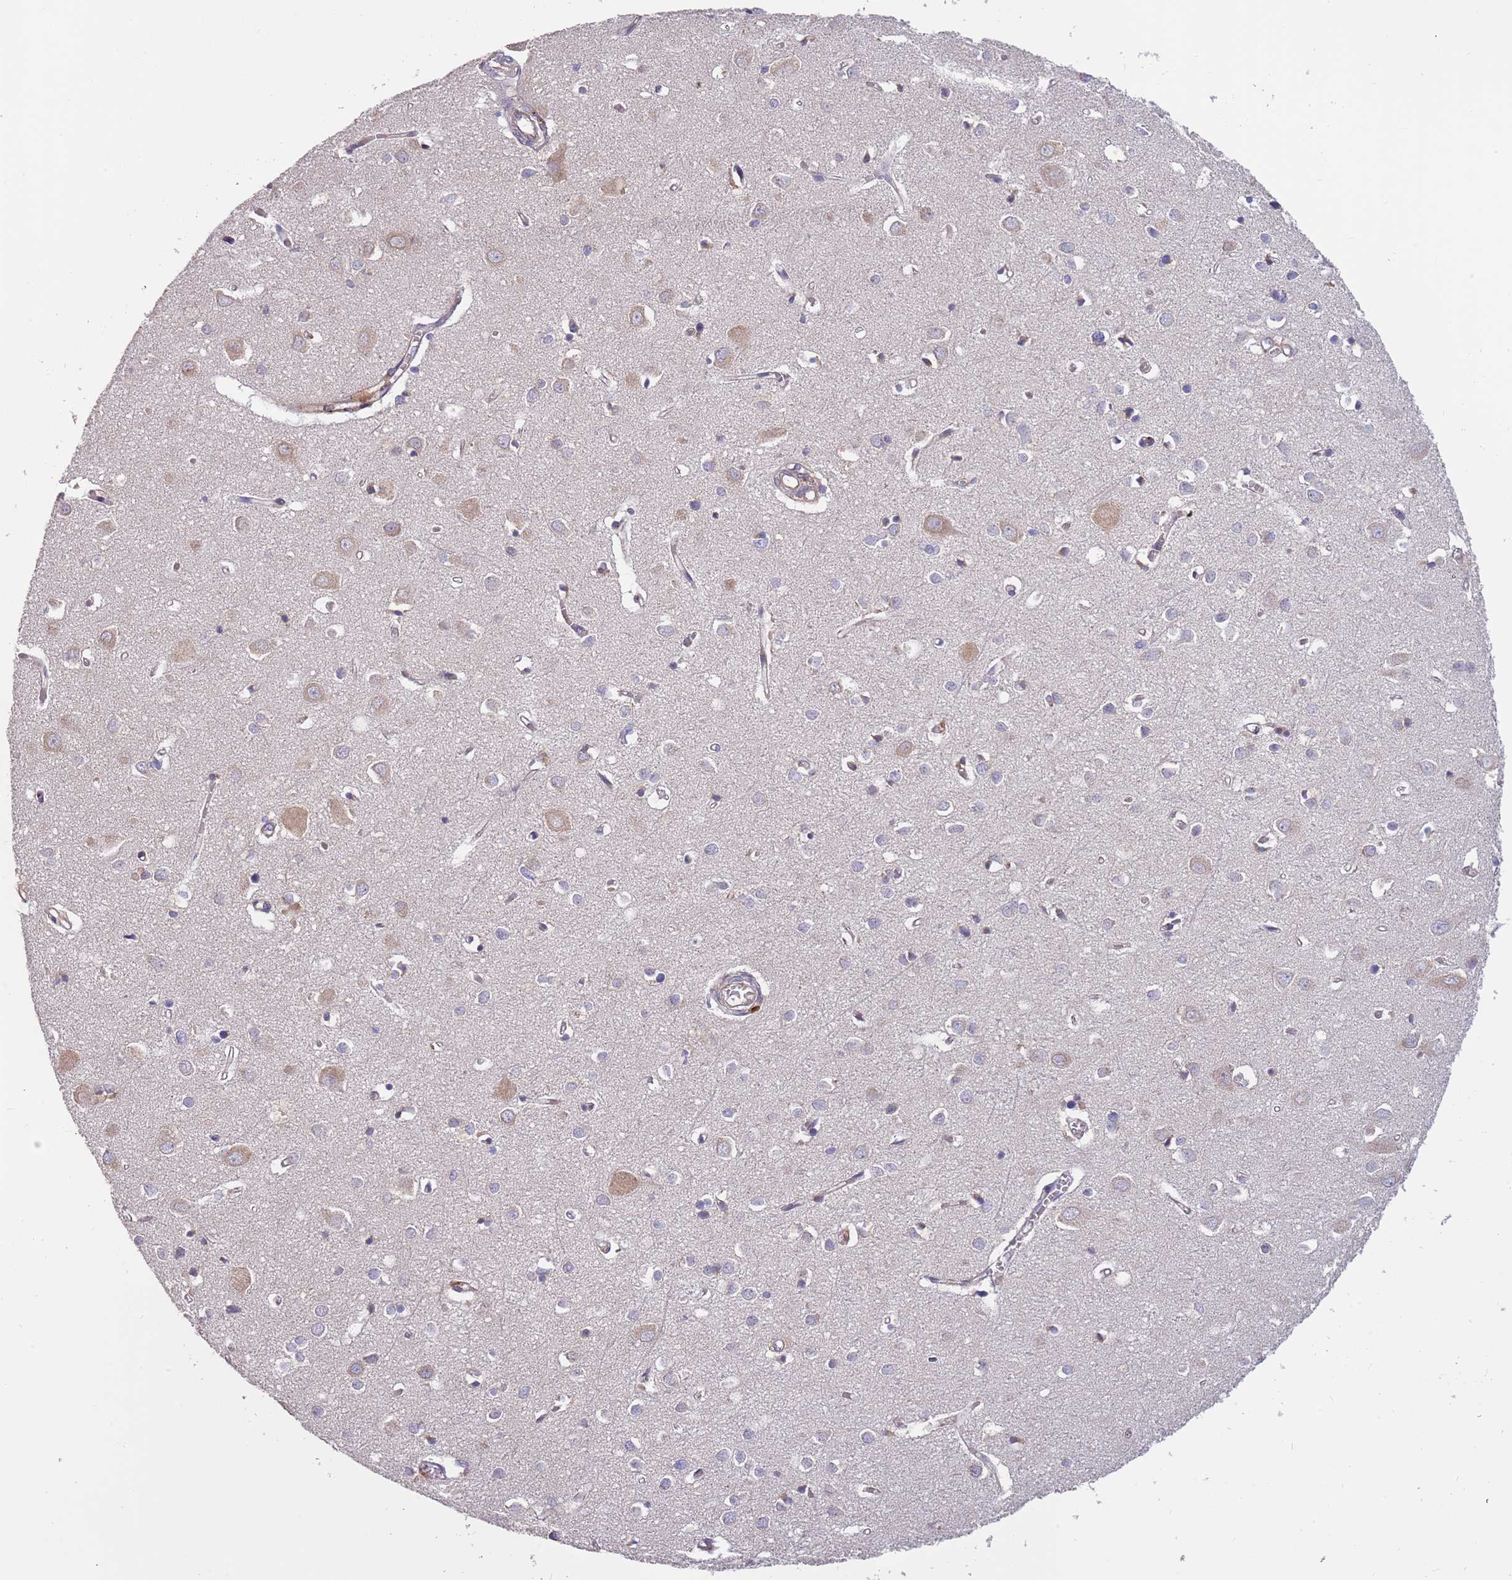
{"staining": {"intensity": "negative", "quantity": "none", "location": "none"}, "tissue": "cerebral cortex", "cell_type": "Endothelial cells", "image_type": "normal", "snomed": [{"axis": "morphology", "description": "Normal tissue, NOS"}, {"axis": "topography", "description": "Cerebral cortex"}], "caption": "Immunohistochemistry (IHC) of unremarkable human cerebral cortex demonstrates no staining in endothelial cells.", "gene": "ARMCX6", "patient": {"sex": "female", "age": 64}}